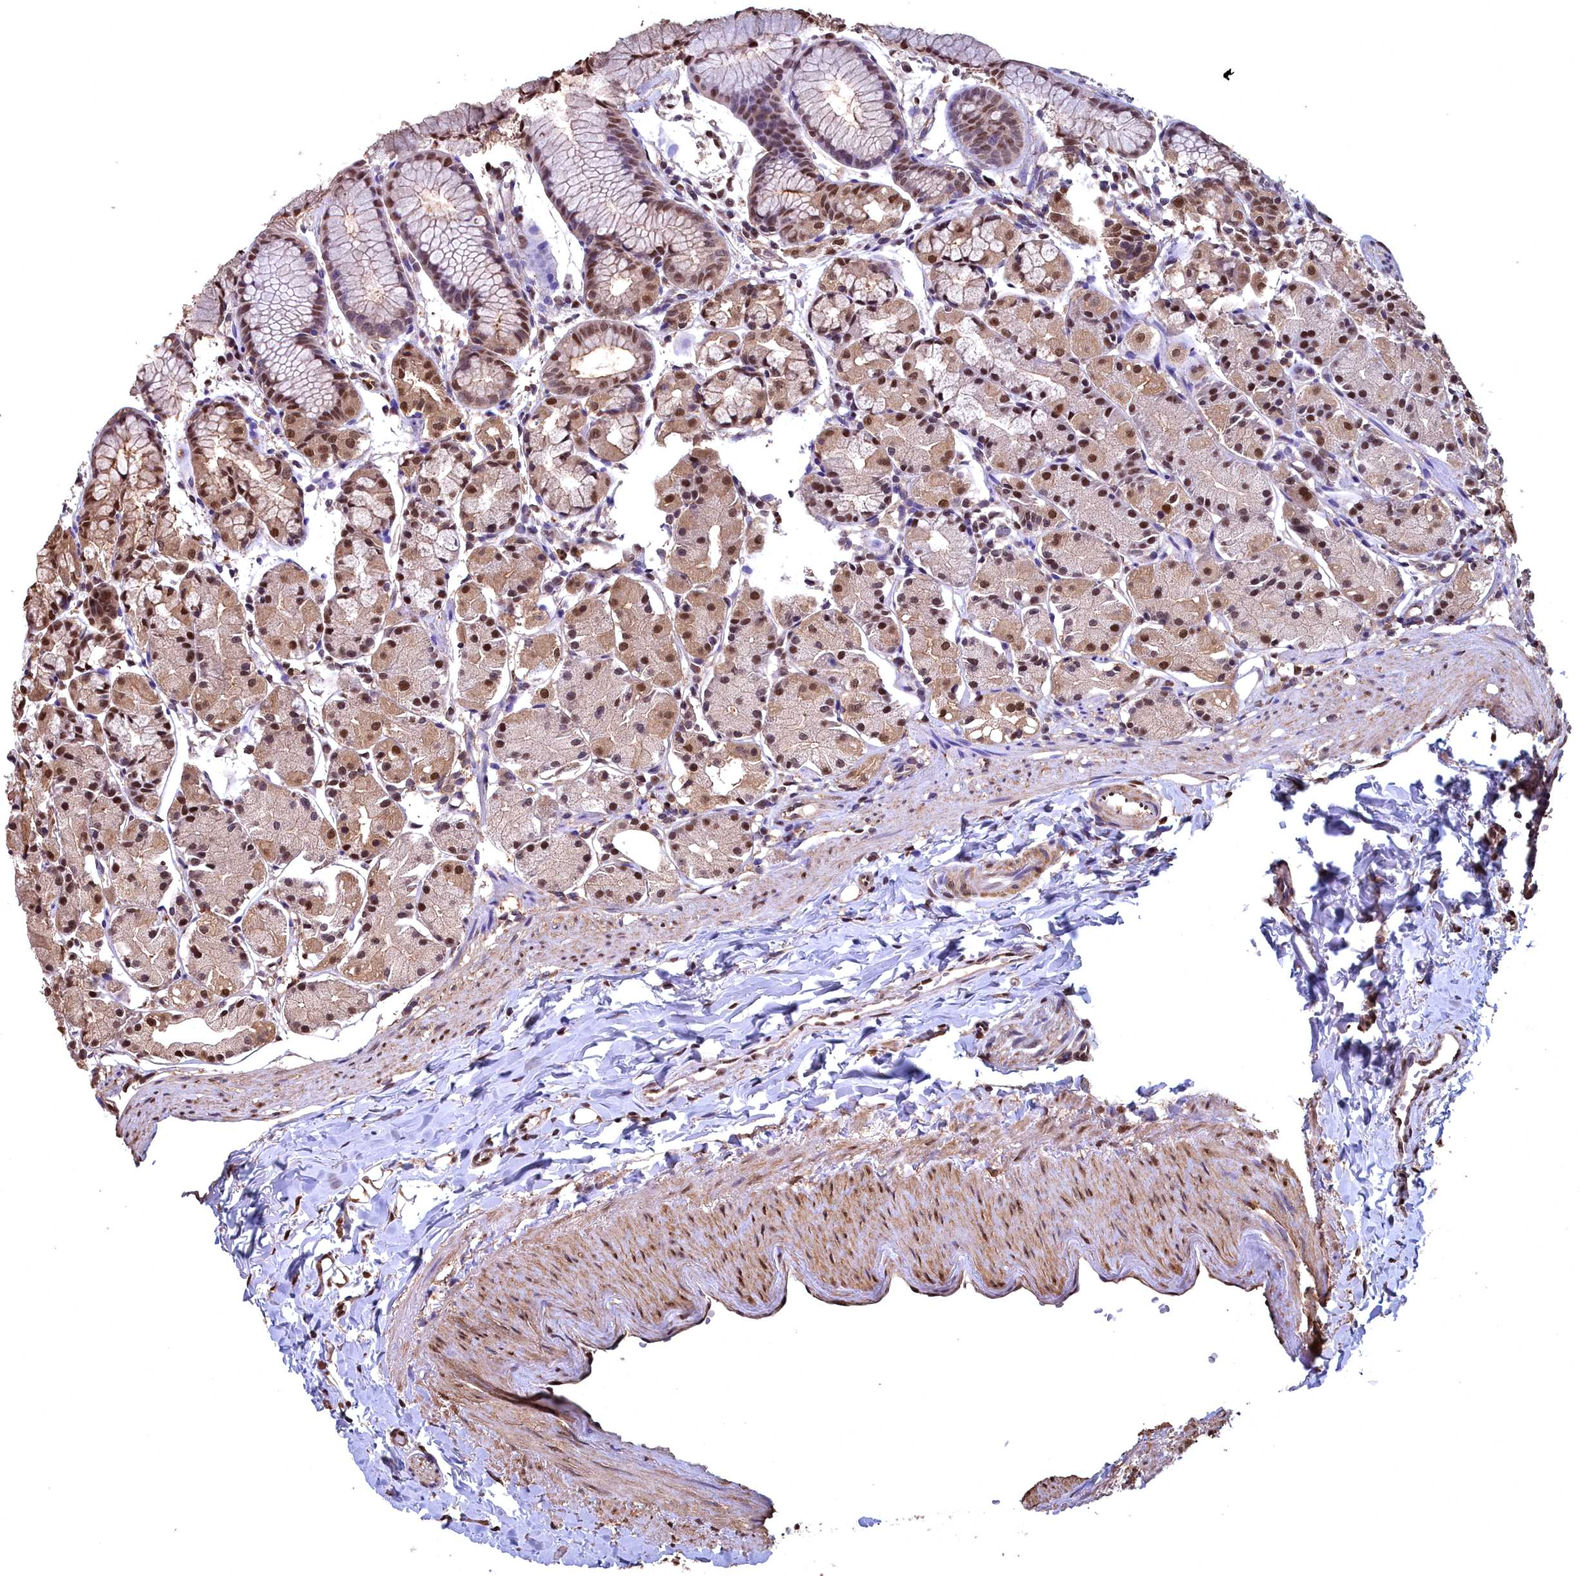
{"staining": {"intensity": "moderate", "quantity": ">75%", "location": "cytoplasmic/membranous,nuclear"}, "tissue": "stomach", "cell_type": "Glandular cells", "image_type": "normal", "snomed": [{"axis": "morphology", "description": "Normal tissue, NOS"}, {"axis": "topography", "description": "Stomach, upper"}], "caption": "A micrograph showing moderate cytoplasmic/membranous,nuclear expression in about >75% of glandular cells in normal stomach, as visualized by brown immunohistochemical staining.", "gene": "GAPDH", "patient": {"sex": "male", "age": 47}}